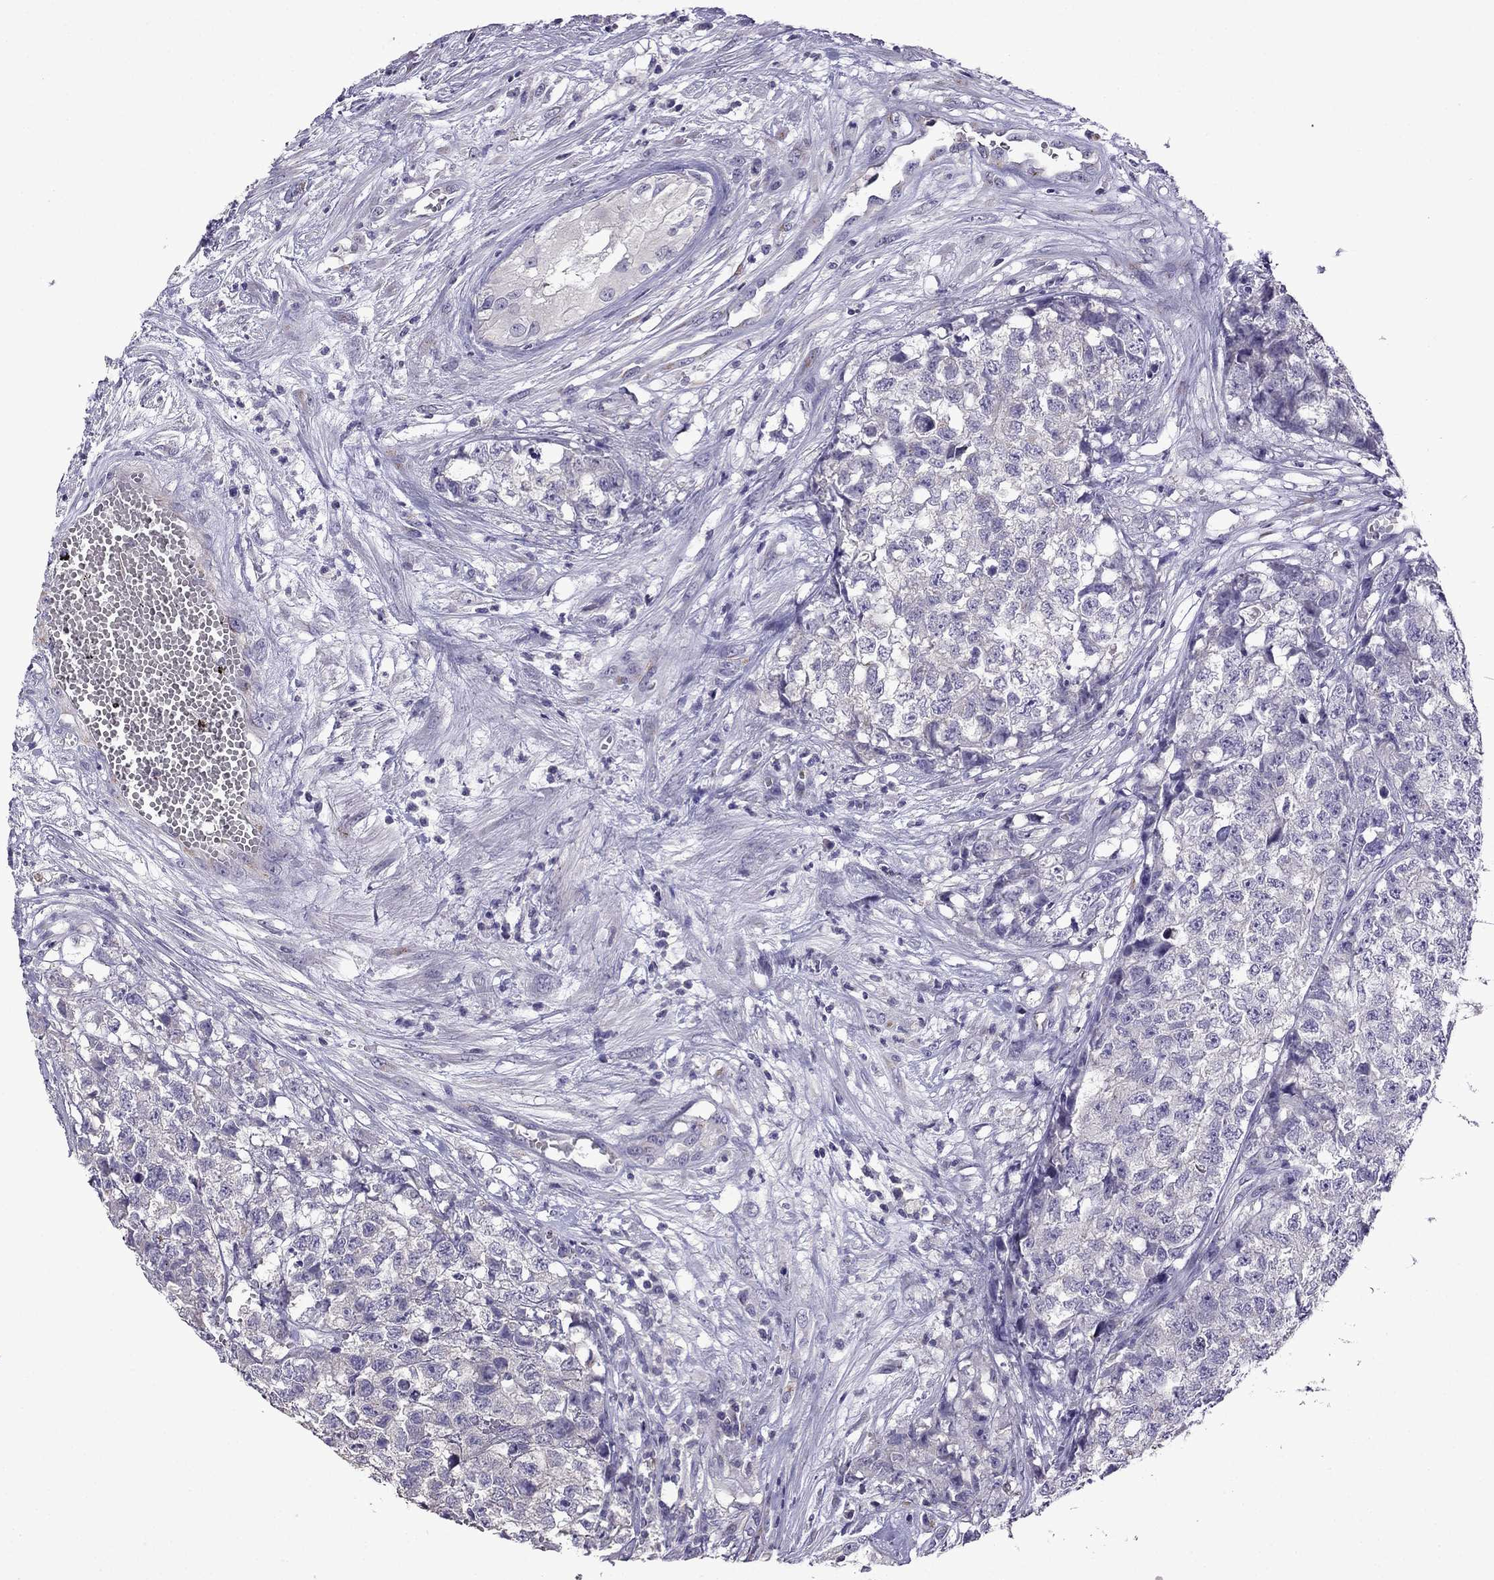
{"staining": {"intensity": "negative", "quantity": "none", "location": "none"}, "tissue": "testis cancer", "cell_type": "Tumor cells", "image_type": "cancer", "snomed": [{"axis": "morphology", "description": "Seminoma, NOS"}, {"axis": "morphology", "description": "Carcinoma, Embryonal, NOS"}, {"axis": "topography", "description": "Testis"}], "caption": "Tumor cells are negative for brown protein staining in testis cancer (embryonal carcinoma).", "gene": "TTN", "patient": {"sex": "male", "age": 22}}